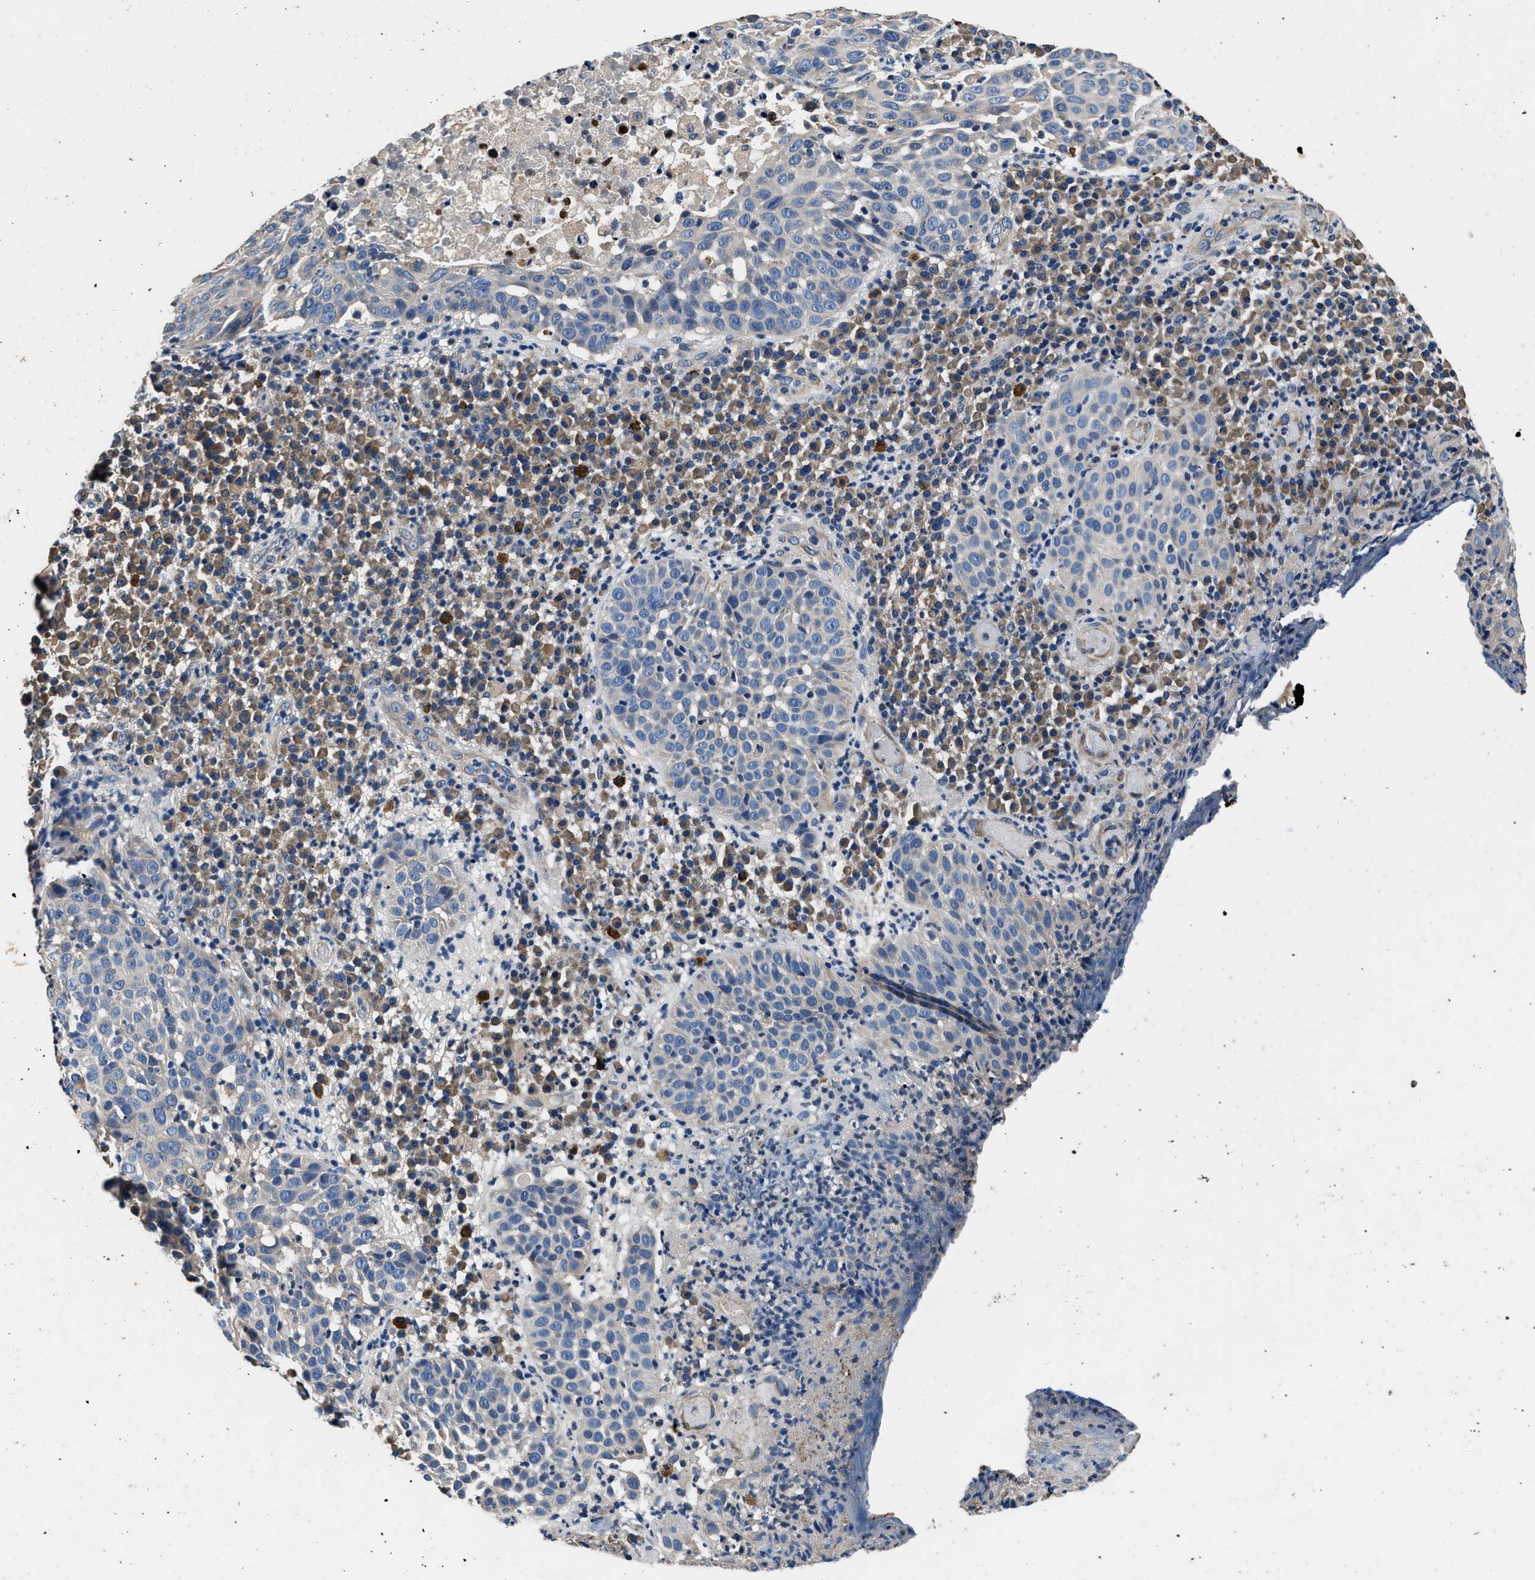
{"staining": {"intensity": "negative", "quantity": "none", "location": "none"}, "tissue": "skin cancer", "cell_type": "Tumor cells", "image_type": "cancer", "snomed": [{"axis": "morphology", "description": "Squamous cell carcinoma in situ, NOS"}, {"axis": "morphology", "description": "Squamous cell carcinoma, NOS"}, {"axis": "topography", "description": "Skin"}], "caption": "The immunohistochemistry histopathology image has no significant staining in tumor cells of skin cancer (squamous cell carcinoma) tissue.", "gene": "DHRS7B", "patient": {"sex": "male", "age": 93}}